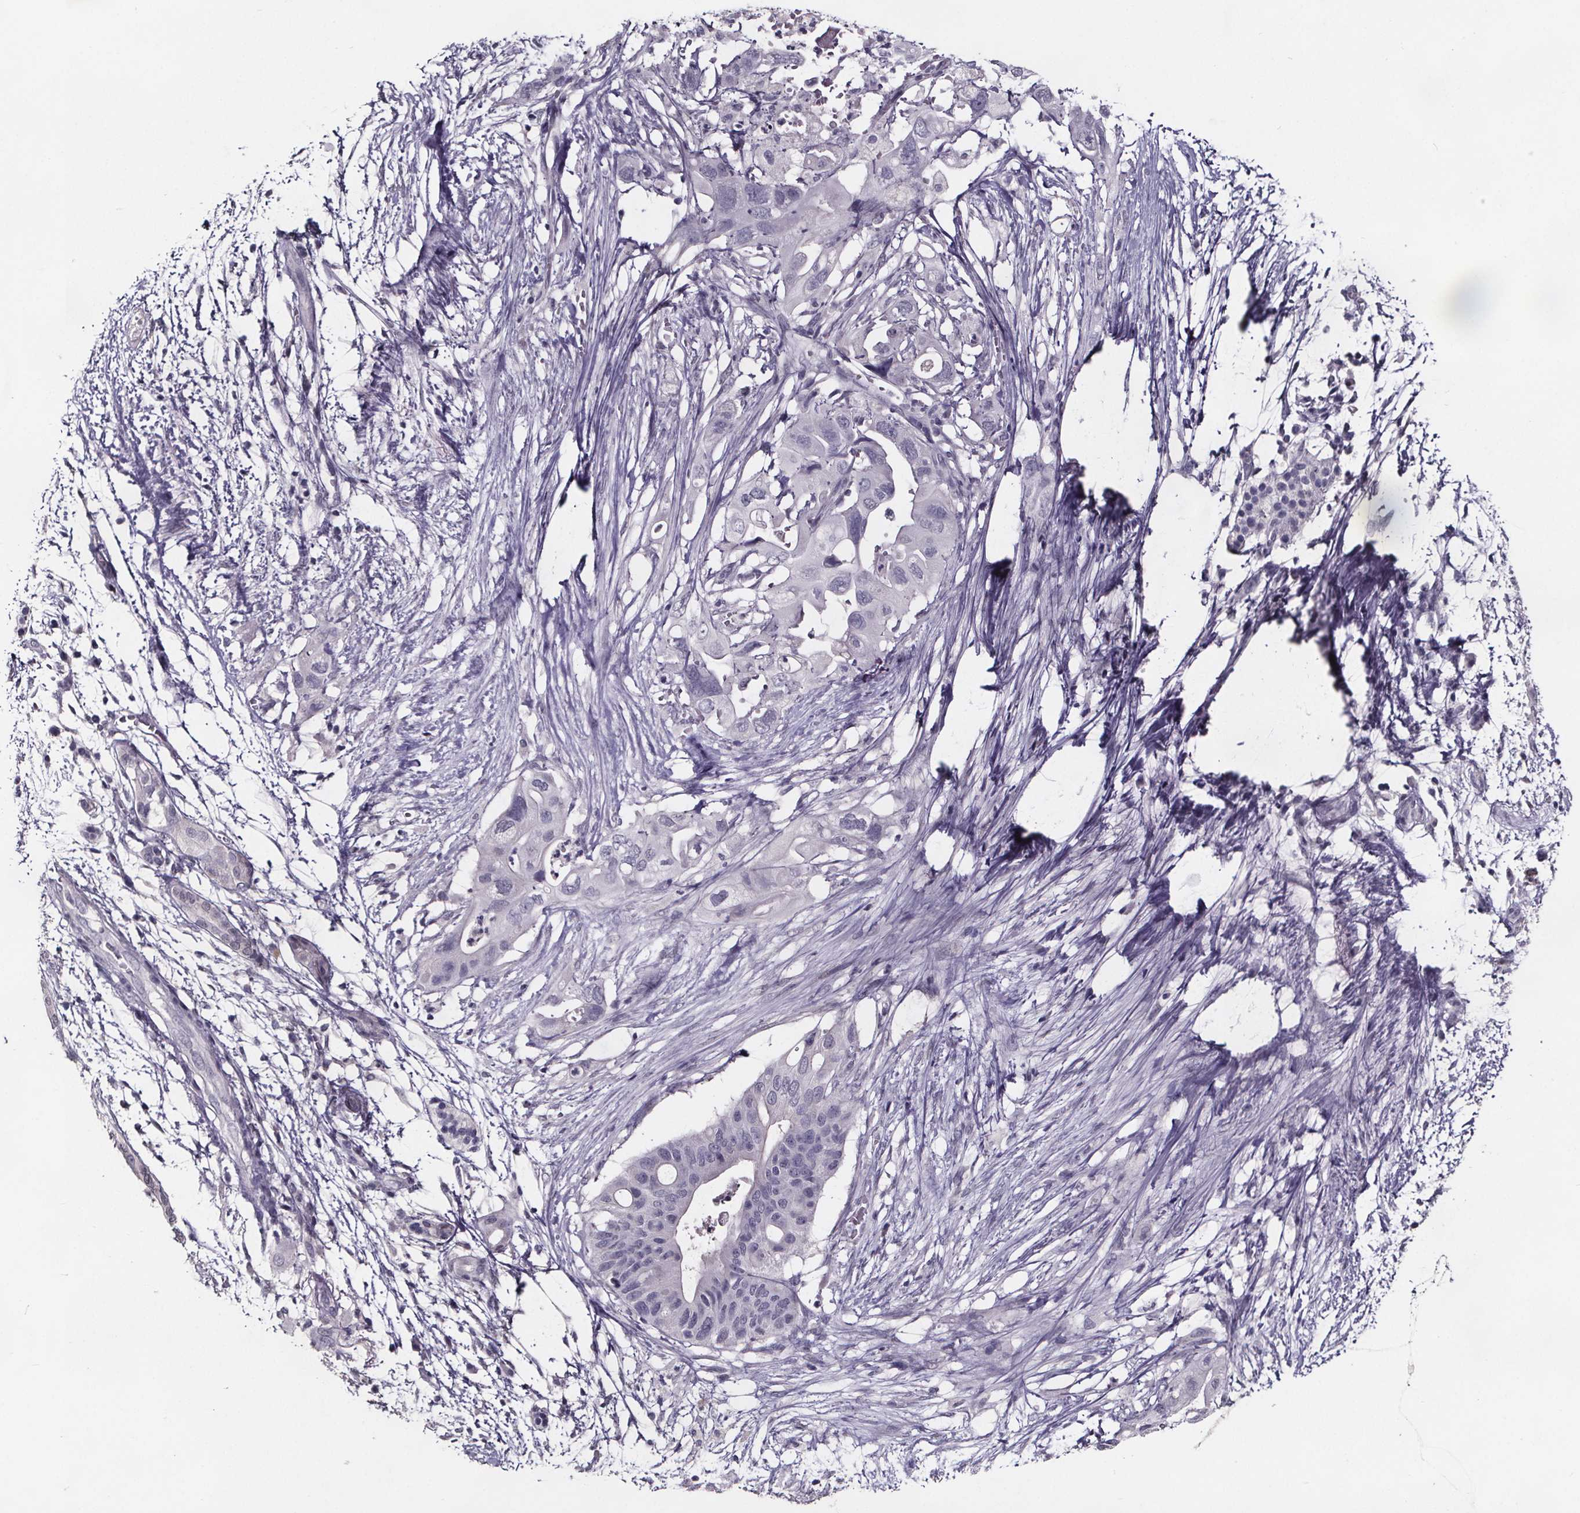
{"staining": {"intensity": "negative", "quantity": "none", "location": "none"}, "tissue": "pancreatic cancer", "cell_type": "Tumor cells", "image_type": "cancer", "snomed": [{"axis": "morphology", "description": "Adenocarcinoma, NOS"}, {"axis": "topography", "description": "Pancreas"}], "caption": "This histopathology image is of adenocarcinoma (pancreatic) stained with immunohistochemistry (IHC) to label a protein in brown with the nuclei are counter-stained blue. There is no positivity in tumor cells.", "gene": "AR", "patient": {"sex": "female", "age": 72}}